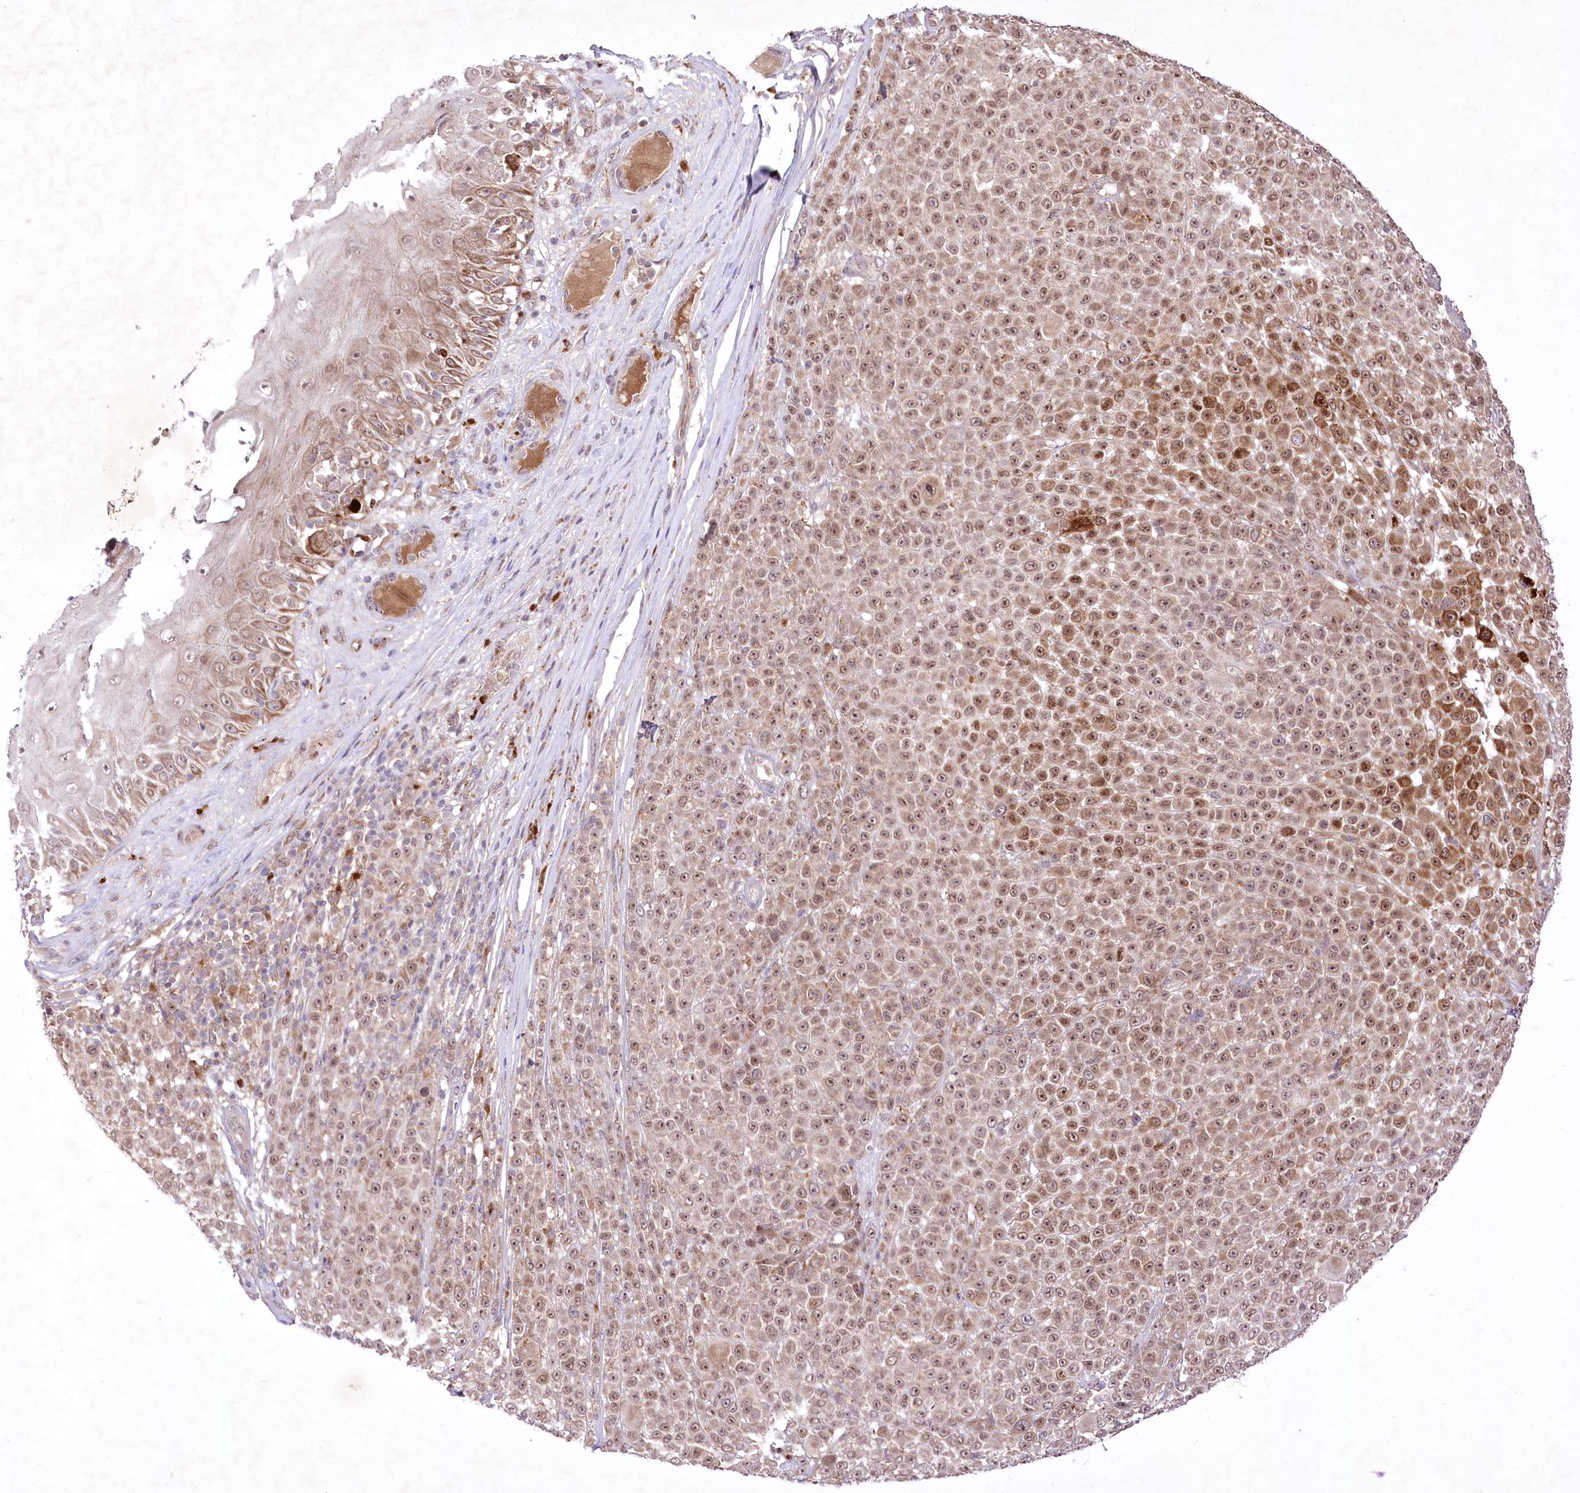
{"staining": {"intensity": "moderate", "quantity": ">75%", "location": "cytoplasmic/membranous,nuclear"}, "tissue": "melanoma", "cell_type": "Tumor cells", "image_type": "cancer", "snomed": [{"axis": "morphology", "description": "Malignant melanoma, NOS"}, {"axis": "topography", "description": "Skin"}], "caption": "Approximately >75% of tumor cells in human melanoma exhibit moderate cytoplasmic/membranous and nuclear protein staining as visualized by brown immunohistochemical staining.", "gene": "HELT", "patient": {"sex": "female", "age": 94}}